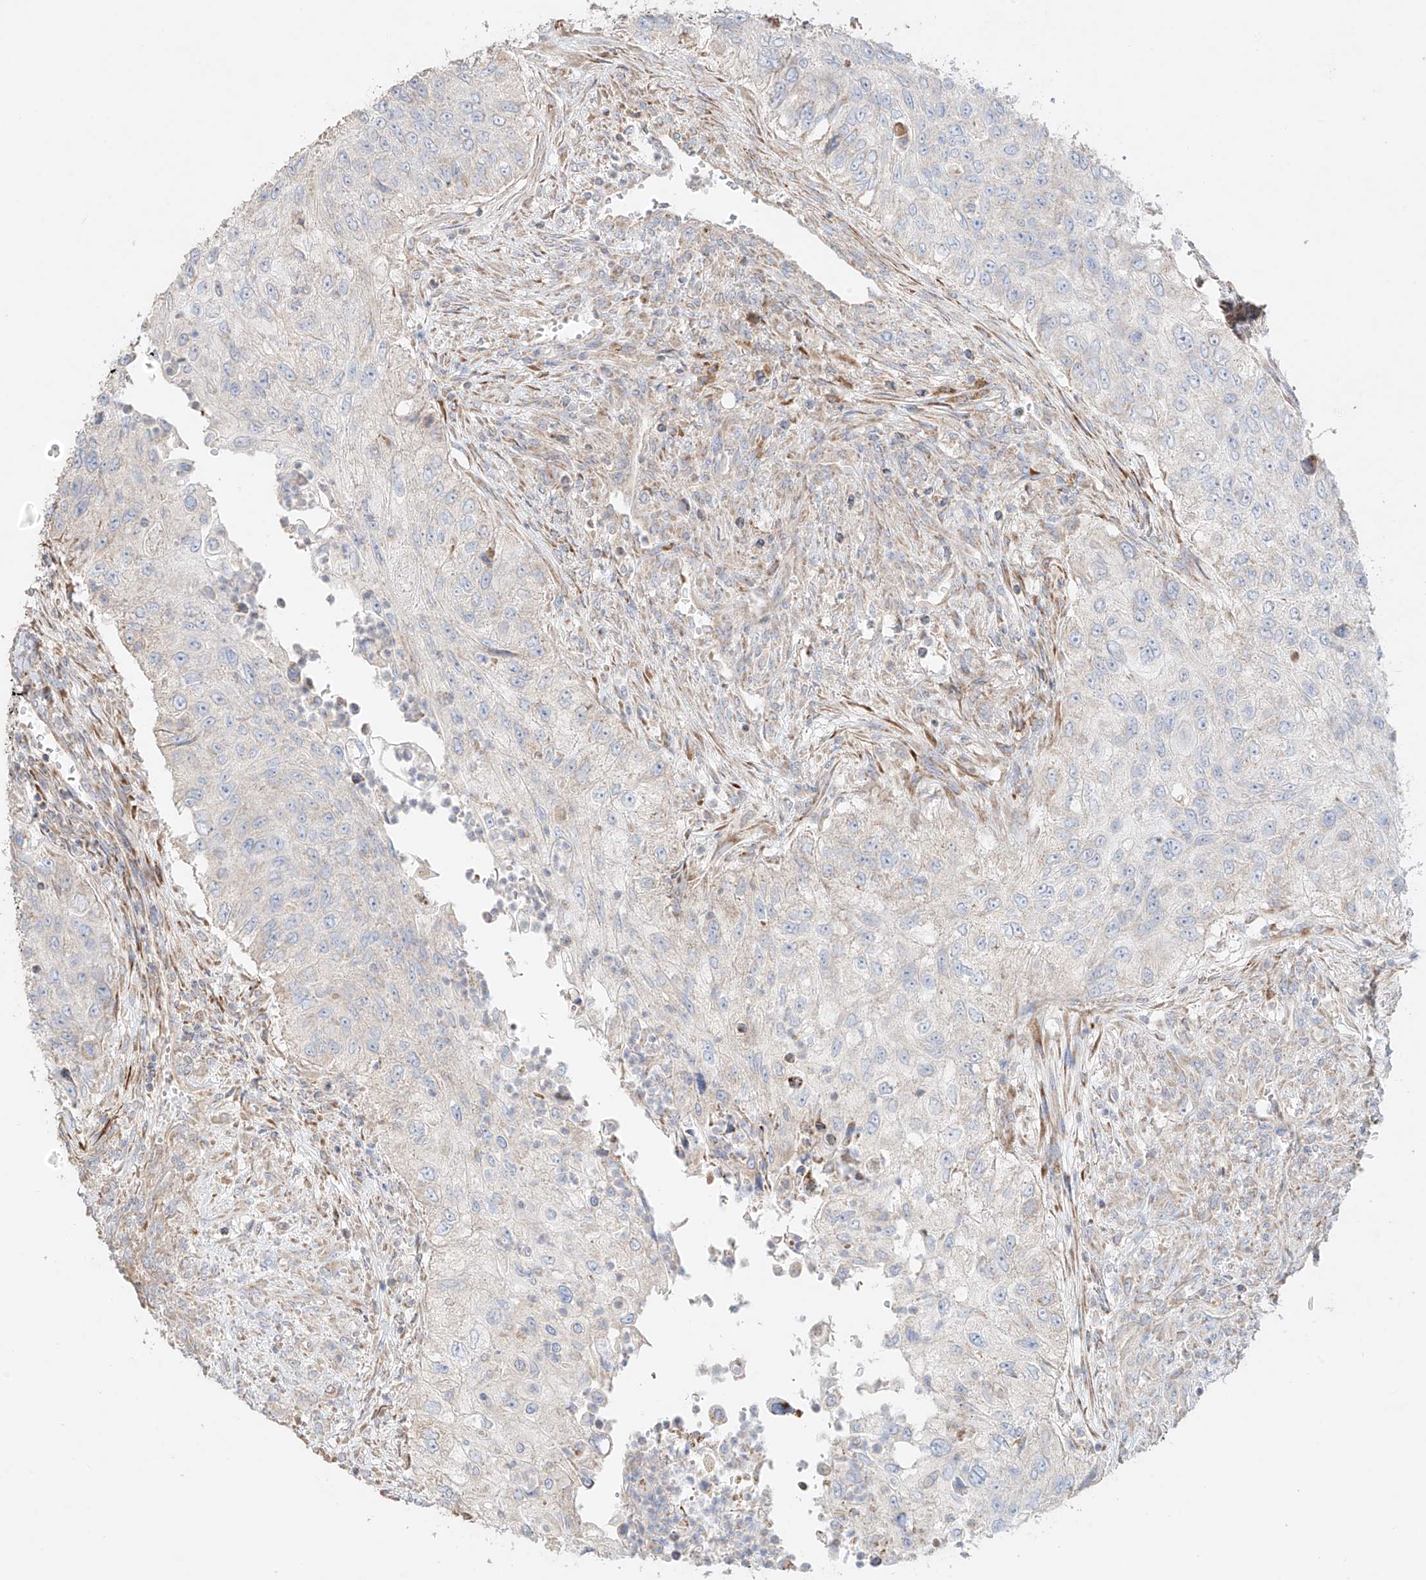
{"staining": {"intensity": "negative", "quantity": "none", "location": "none"}, "tissue": "urothelial cancer", "cell_type": "Tumor cells", "image_type": "cancer", "snomed": [{"axis": "morphology", "description": "Urothelial carcinoma, High grade"}, {"axis": "topography", "description": "Urinary bladder"}], "caption": "This is an immunohistochemistry (IHC) image of human urothelial cancer. There is no staining in tumor cells.", "gene": "COLGALT2", "patient": {"sex": "female", "age": 60}}